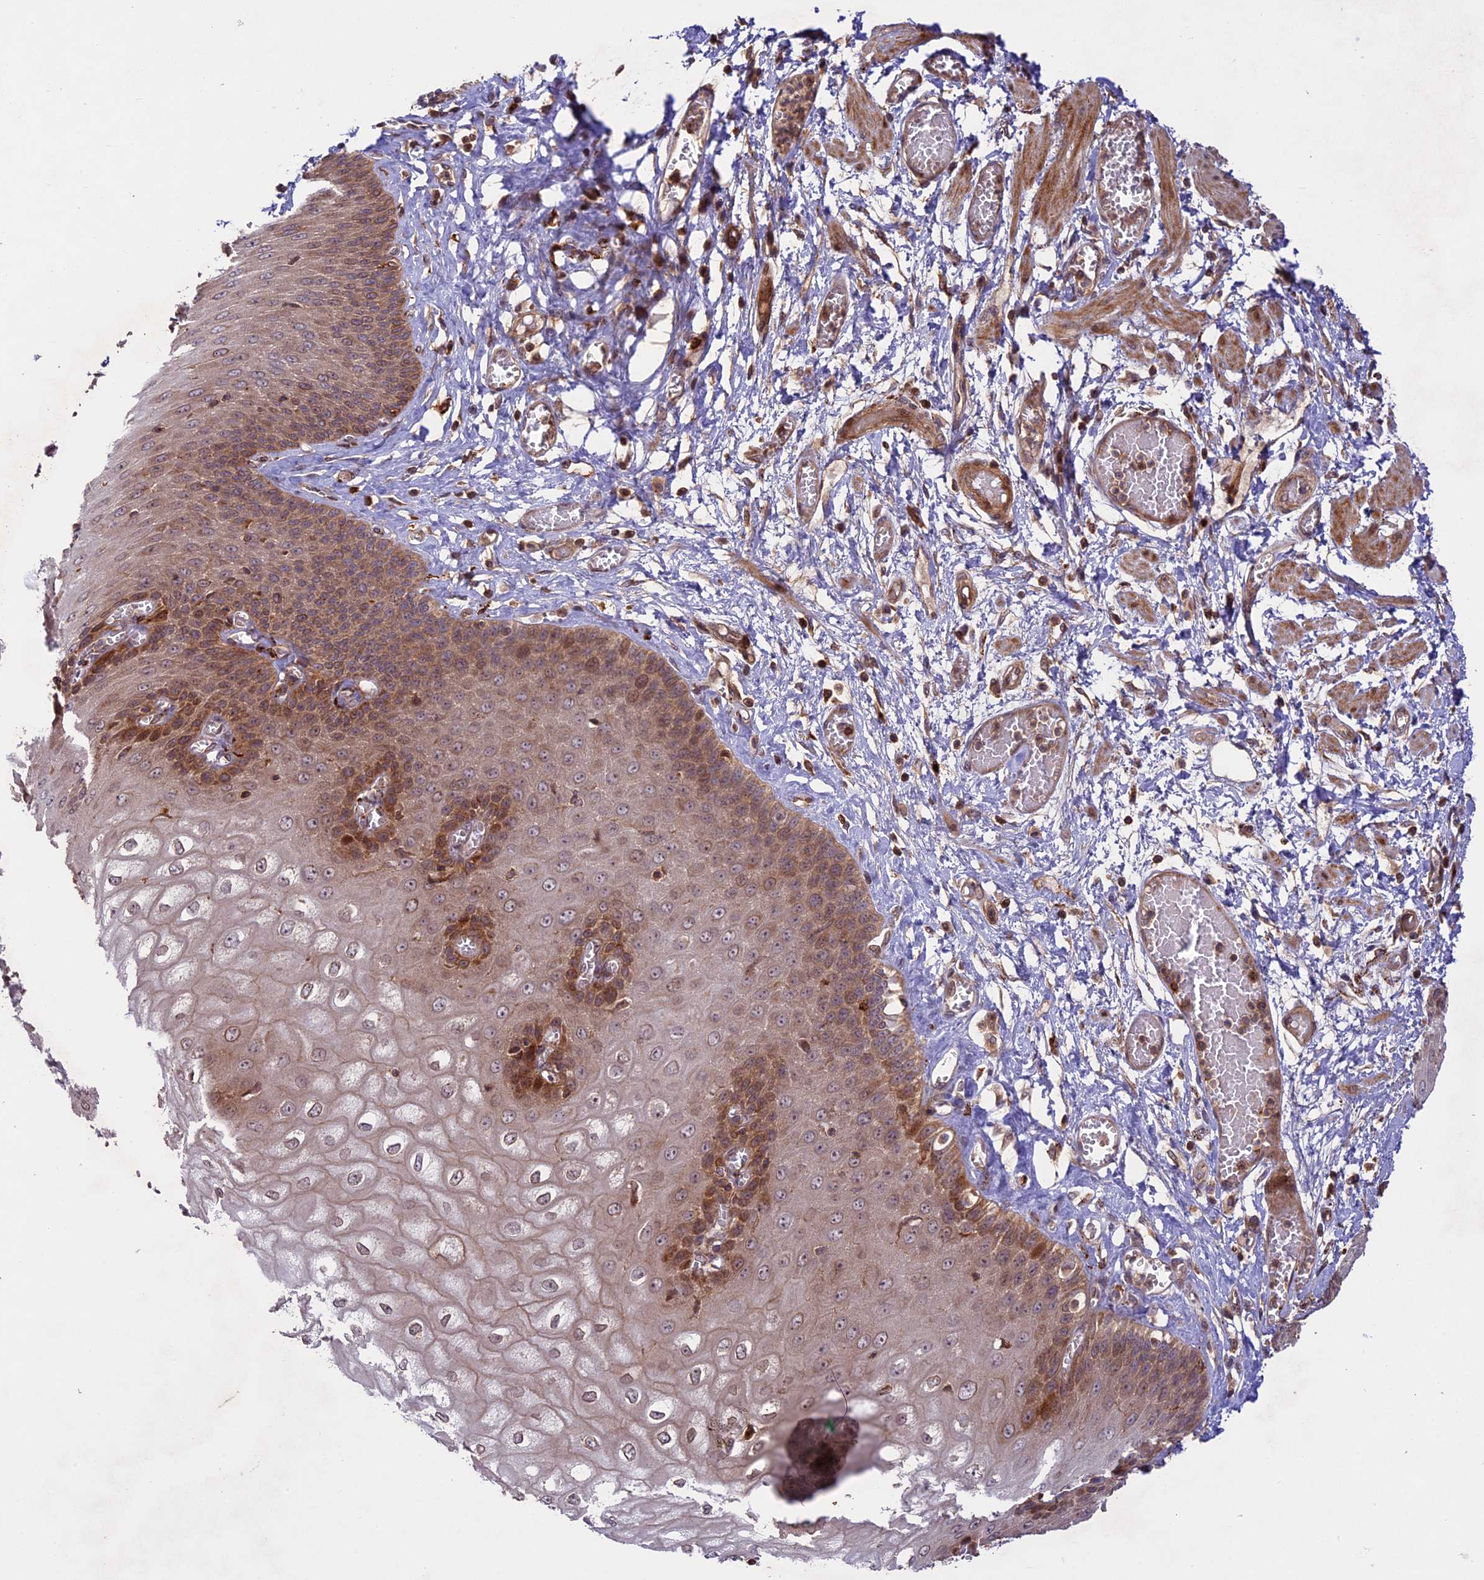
{"staining": {"intensity": "moderate", "quantity": ">75%", "location": "cytoplasmic/membranous,nuclear"}, "tissue": "esophagus", "cell_type": "Squamous epithelial cells", "image_type": "normal", "snomed": [{"axis": "morphology", "description": "Normal tissue, NOS"}, {"axis": "topography", "description": "Esophagus"}], "caption": "A medium amount of moderate cytoplasmic/membranous,nuclear staining is identified in about >75% of squamous epithelial cells in benign esophagus.", "gene": "DGKH", "patient": {"sex": "male", "age": 60}}